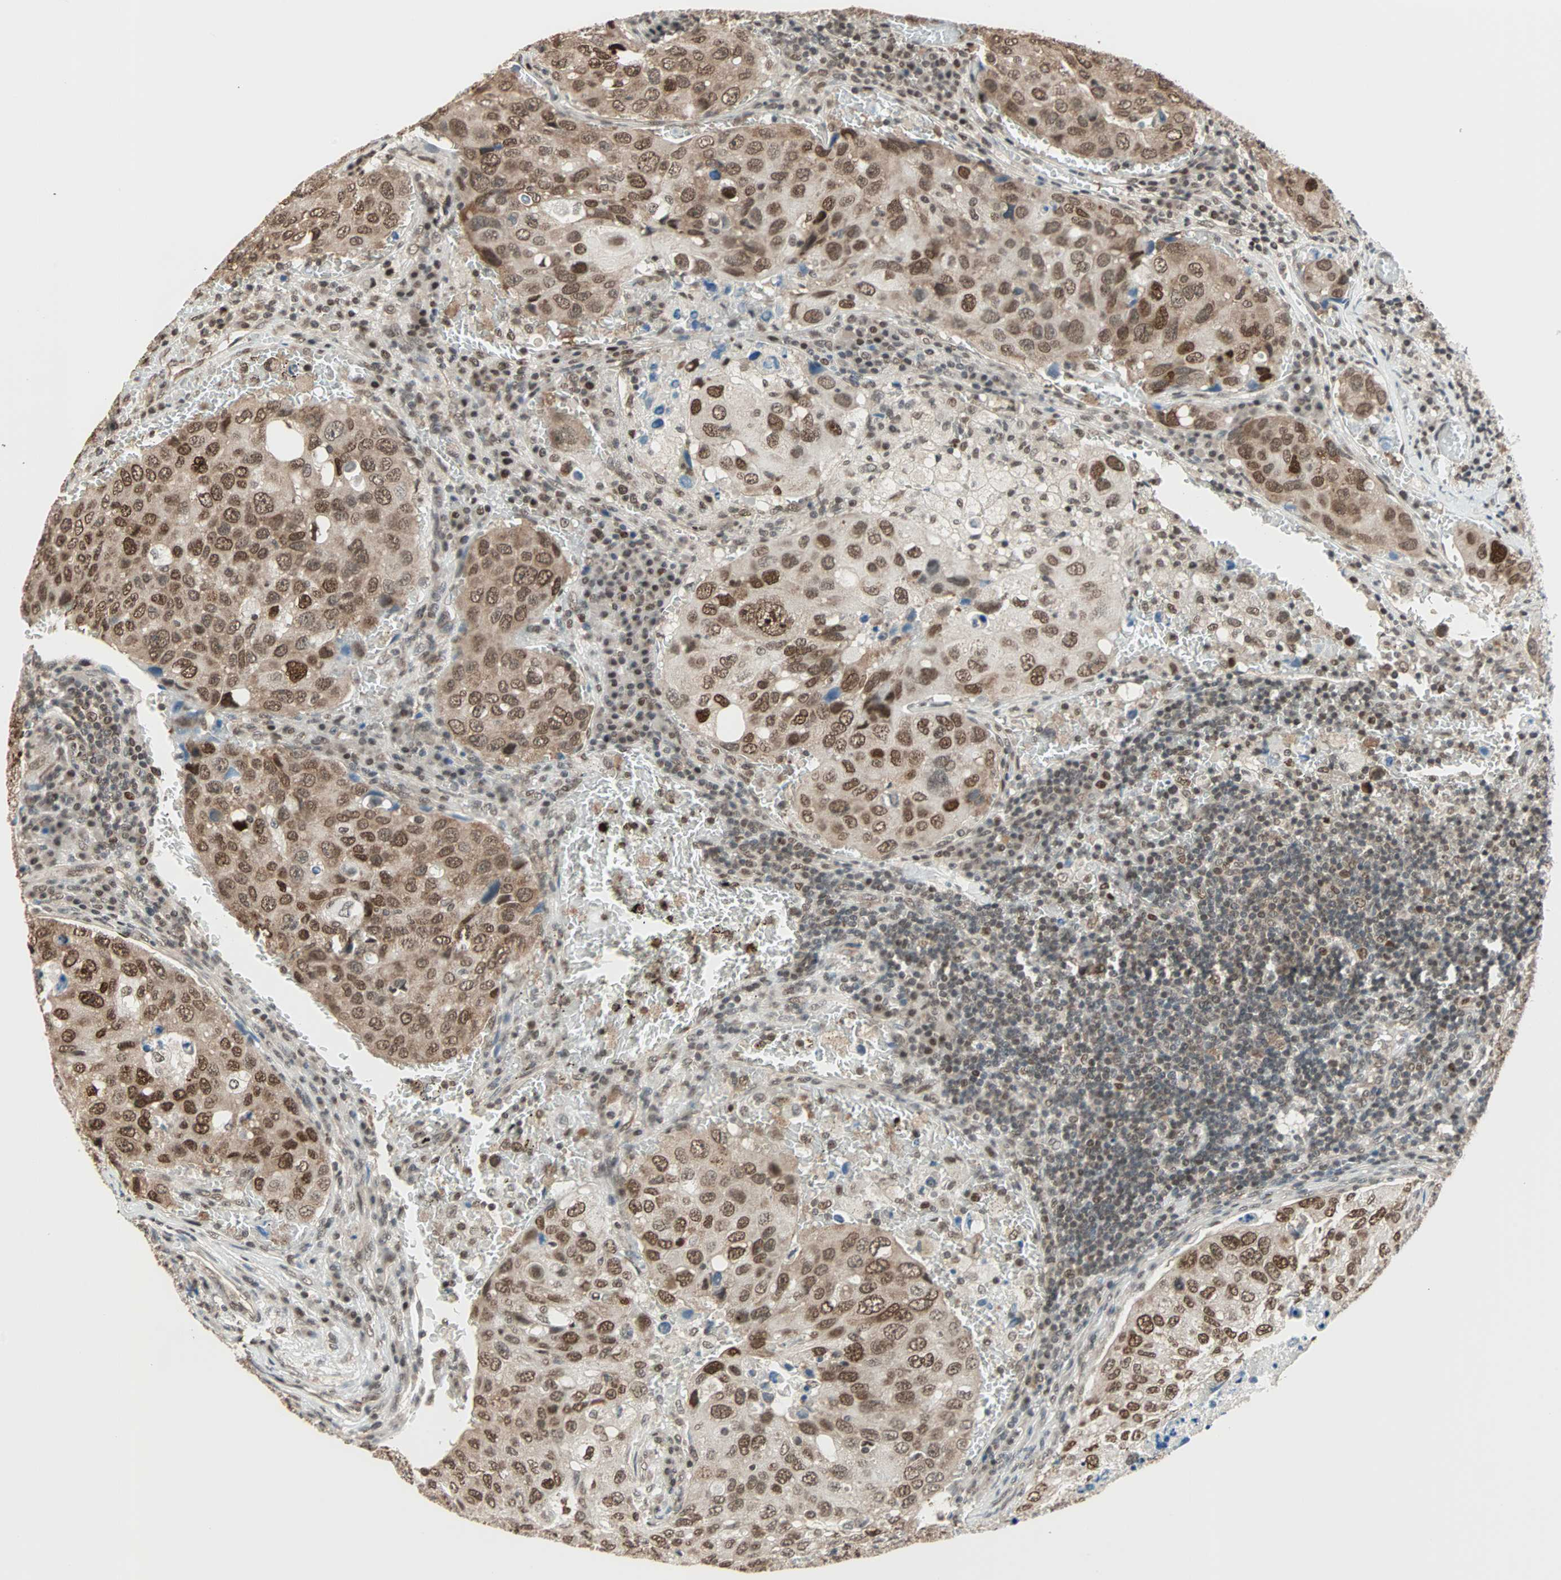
{"staining": {"intensity": "strong", "quantity": ">75%", "location": "nuclear"}, "tissue": "urothelial cancer", "cell_type": "Tumor cells", "image_type": "cancer", "snomed": [{"axis": "morphology", "description": "Urothelial carcinoma, High grade"}, {"axis": "topography", "description": "Lymph node"}, {"axis": "topography", "description": "Urinary bladder"}], "caption": "IHC histopathology image of neoplastic tissue: urothelial cancer stained using IHC exhibits high levels of strong protein expression localized specifically in the nuclear of tumor cells, appearing as a nuclear brown color.", "gene": "DAZAP1", "patient": {"sex": "male", "age": 51}}